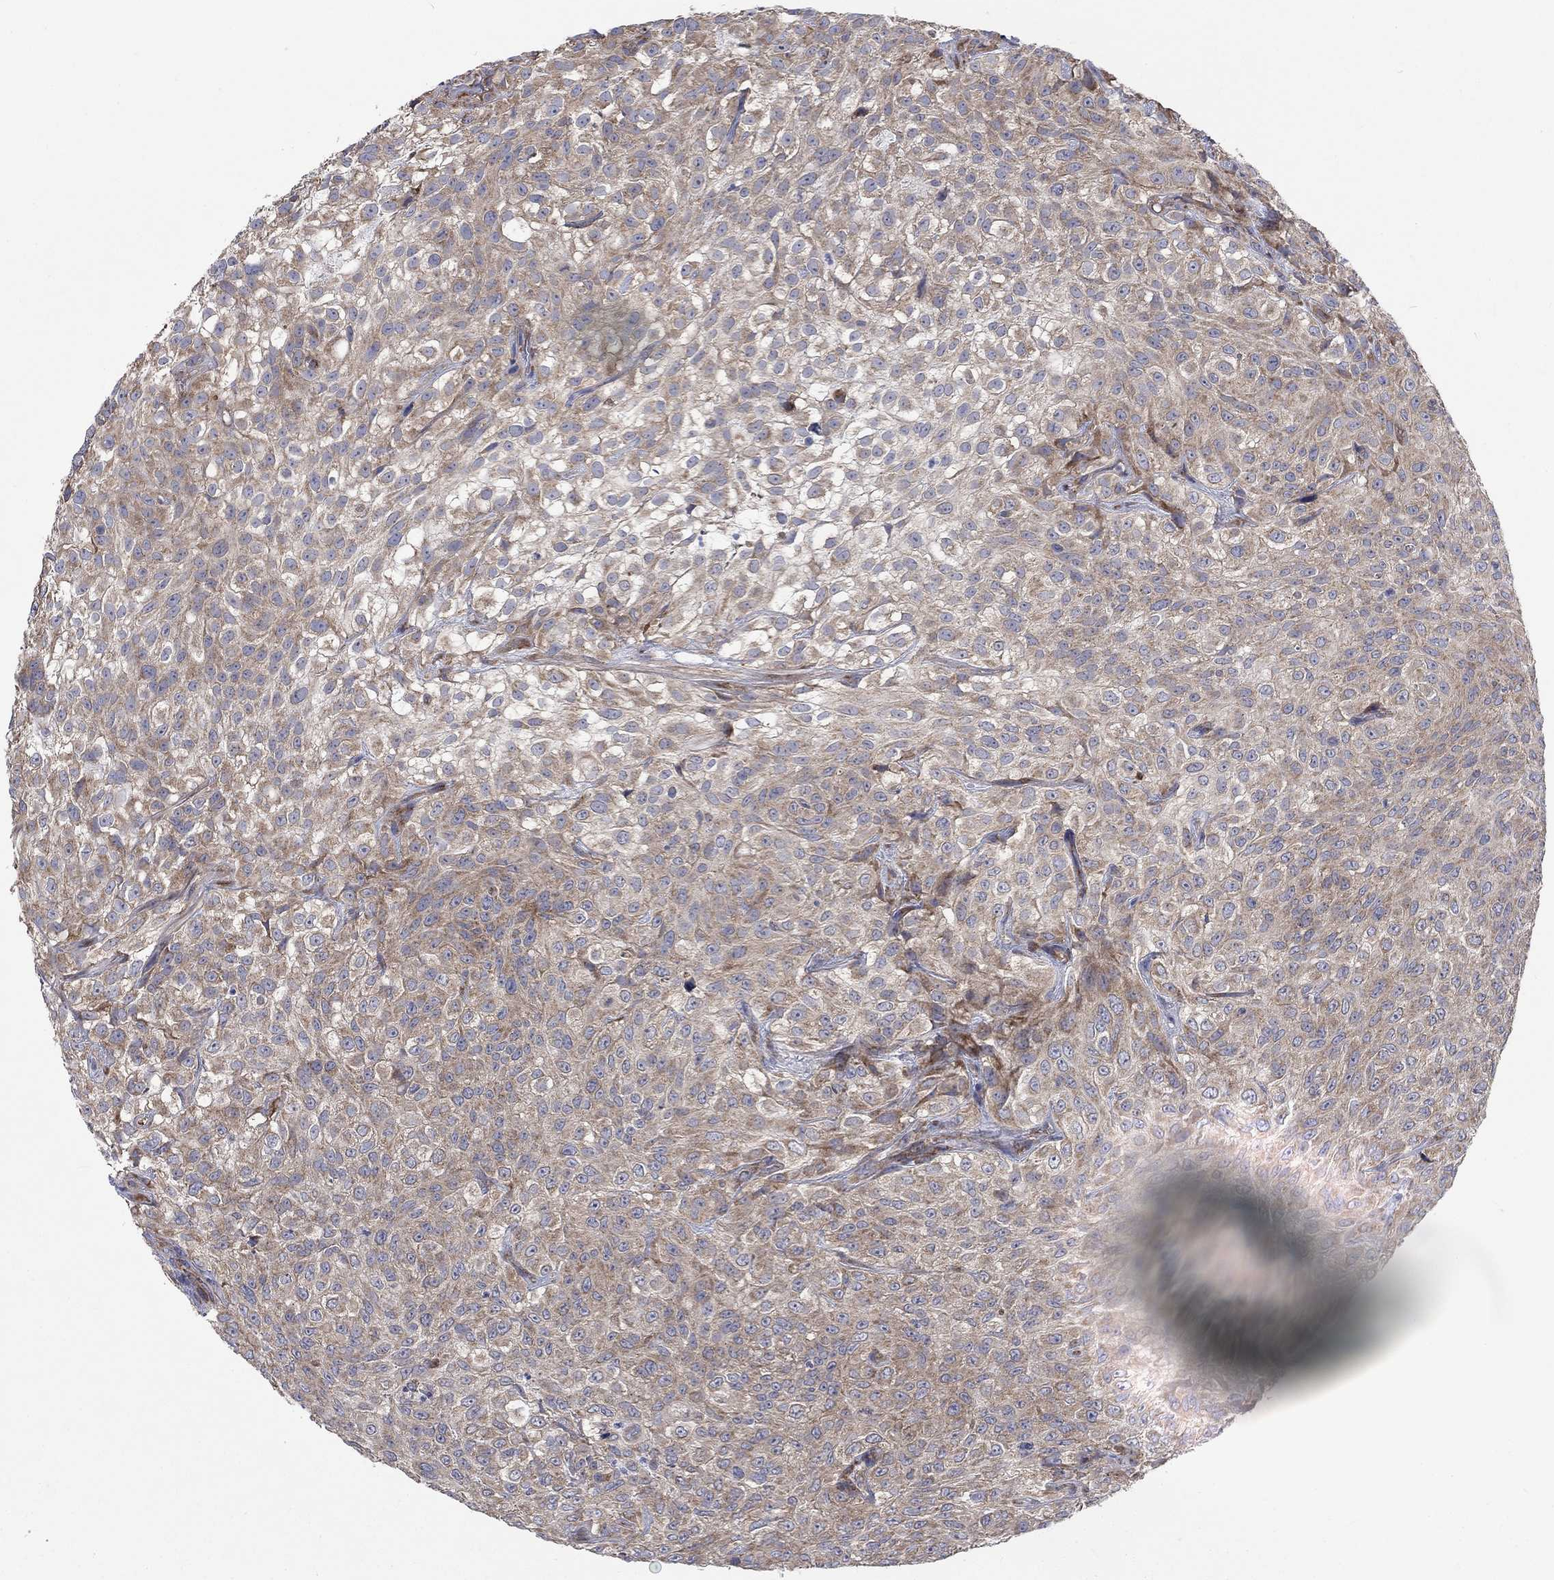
{"staining": {"intensity": "weak", "quantity": "25%-75%", "location": "cytoplasmic/membranous"}, "tissue": "urothelial cancer", "cell_type": "Tumor cells", "image_type": "cancer", "snomed": [{"axis": "morphology", "description": "Urothelial carcinoma, High grade"}, {"axis": "topography", "description": "Urinary bladder"}], "caption": "Protein expression analysis of urothelial cancer demonstrates weak cytoplasmic/membranous expression in about 25%-75% of tumor cells. (DAB (3,3'-diaminobenzidine) = brown stain, brightfield microscopy at high magnification).", "gene": "RPLP0", "patient": {"sex": "male", "age": 56}}